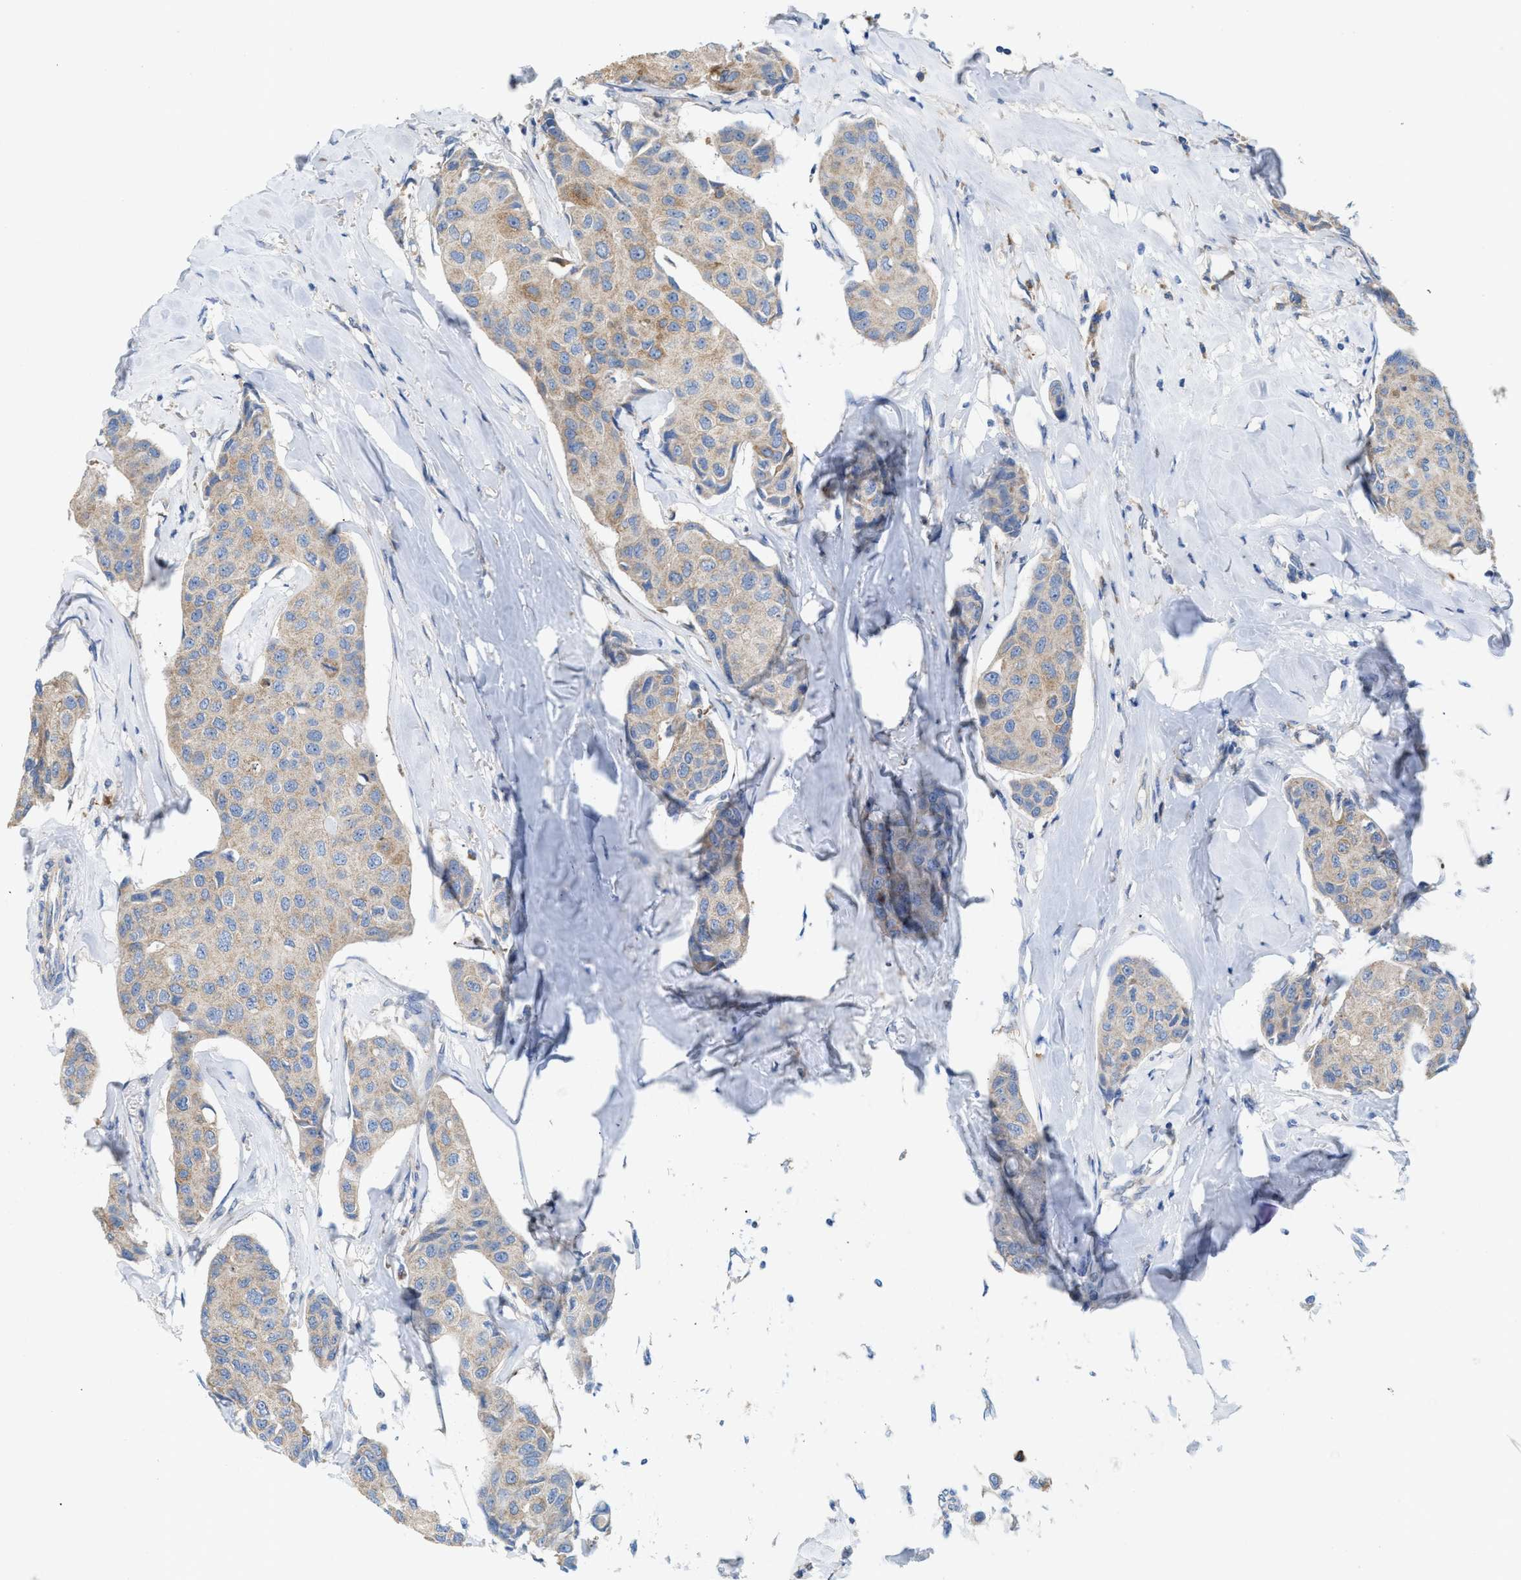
{"staining": {"intensity": "weak", "quantity": "25%-75%", "location": "cytoplasmic/membranous"}, "tissue": "breast cancer", "cell_type": "Tumor cells", "image_type": "cancer", "snomed": [{"axis": "morphology", "description": "Duct carcinoma"}, {"axis": "topography", "description": "Breast"}], "caption": "DAB immunohistochemical staining of human breast cancer exhibits weak cytoplasmic/membranous protein positivity in approximately 25%-75% of tumor cells. (Brightfield microscopy of DAB IHC at high magnification).", "gene": "DYNC2I1", "patient": {"sex": "female", "age": 80}}